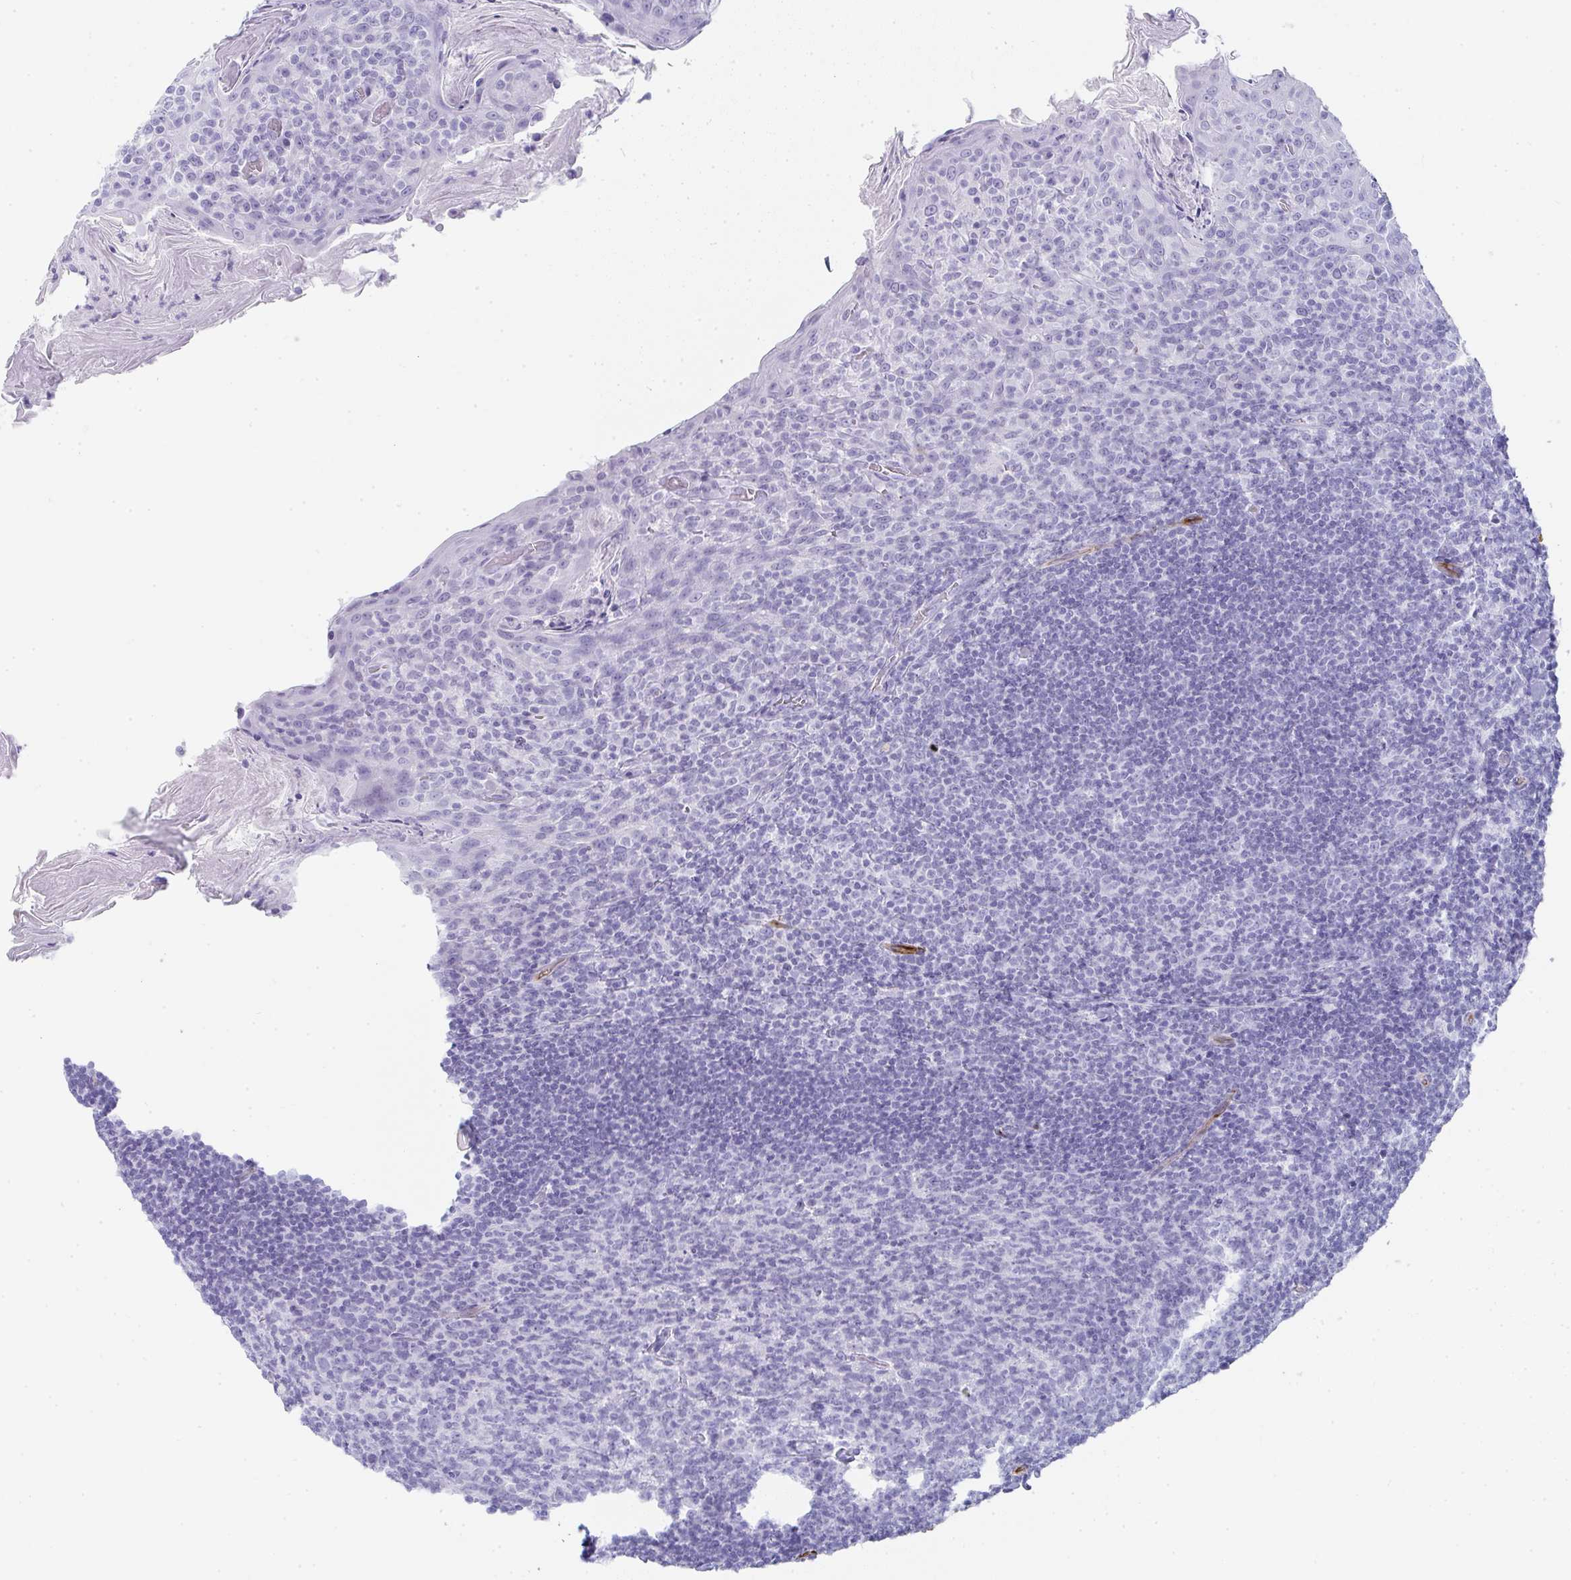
{"staining": {"intensity": "negative", "quantity": "none", "location": "none"}, "tissue": "tonsil", "cell_type": "Germinal center cells", "image_type": "normal", "snomed": [{"axis": "morphology", "description": "Normal tissue, NOS"}, {"axis": "topography", "description": "Tonsil"}], "caption": "IHC of benign human tonsil demonstrates no expression in germinal center cells.", "gene": "PRND", "patient": {"sex": "female", "age": 10}}